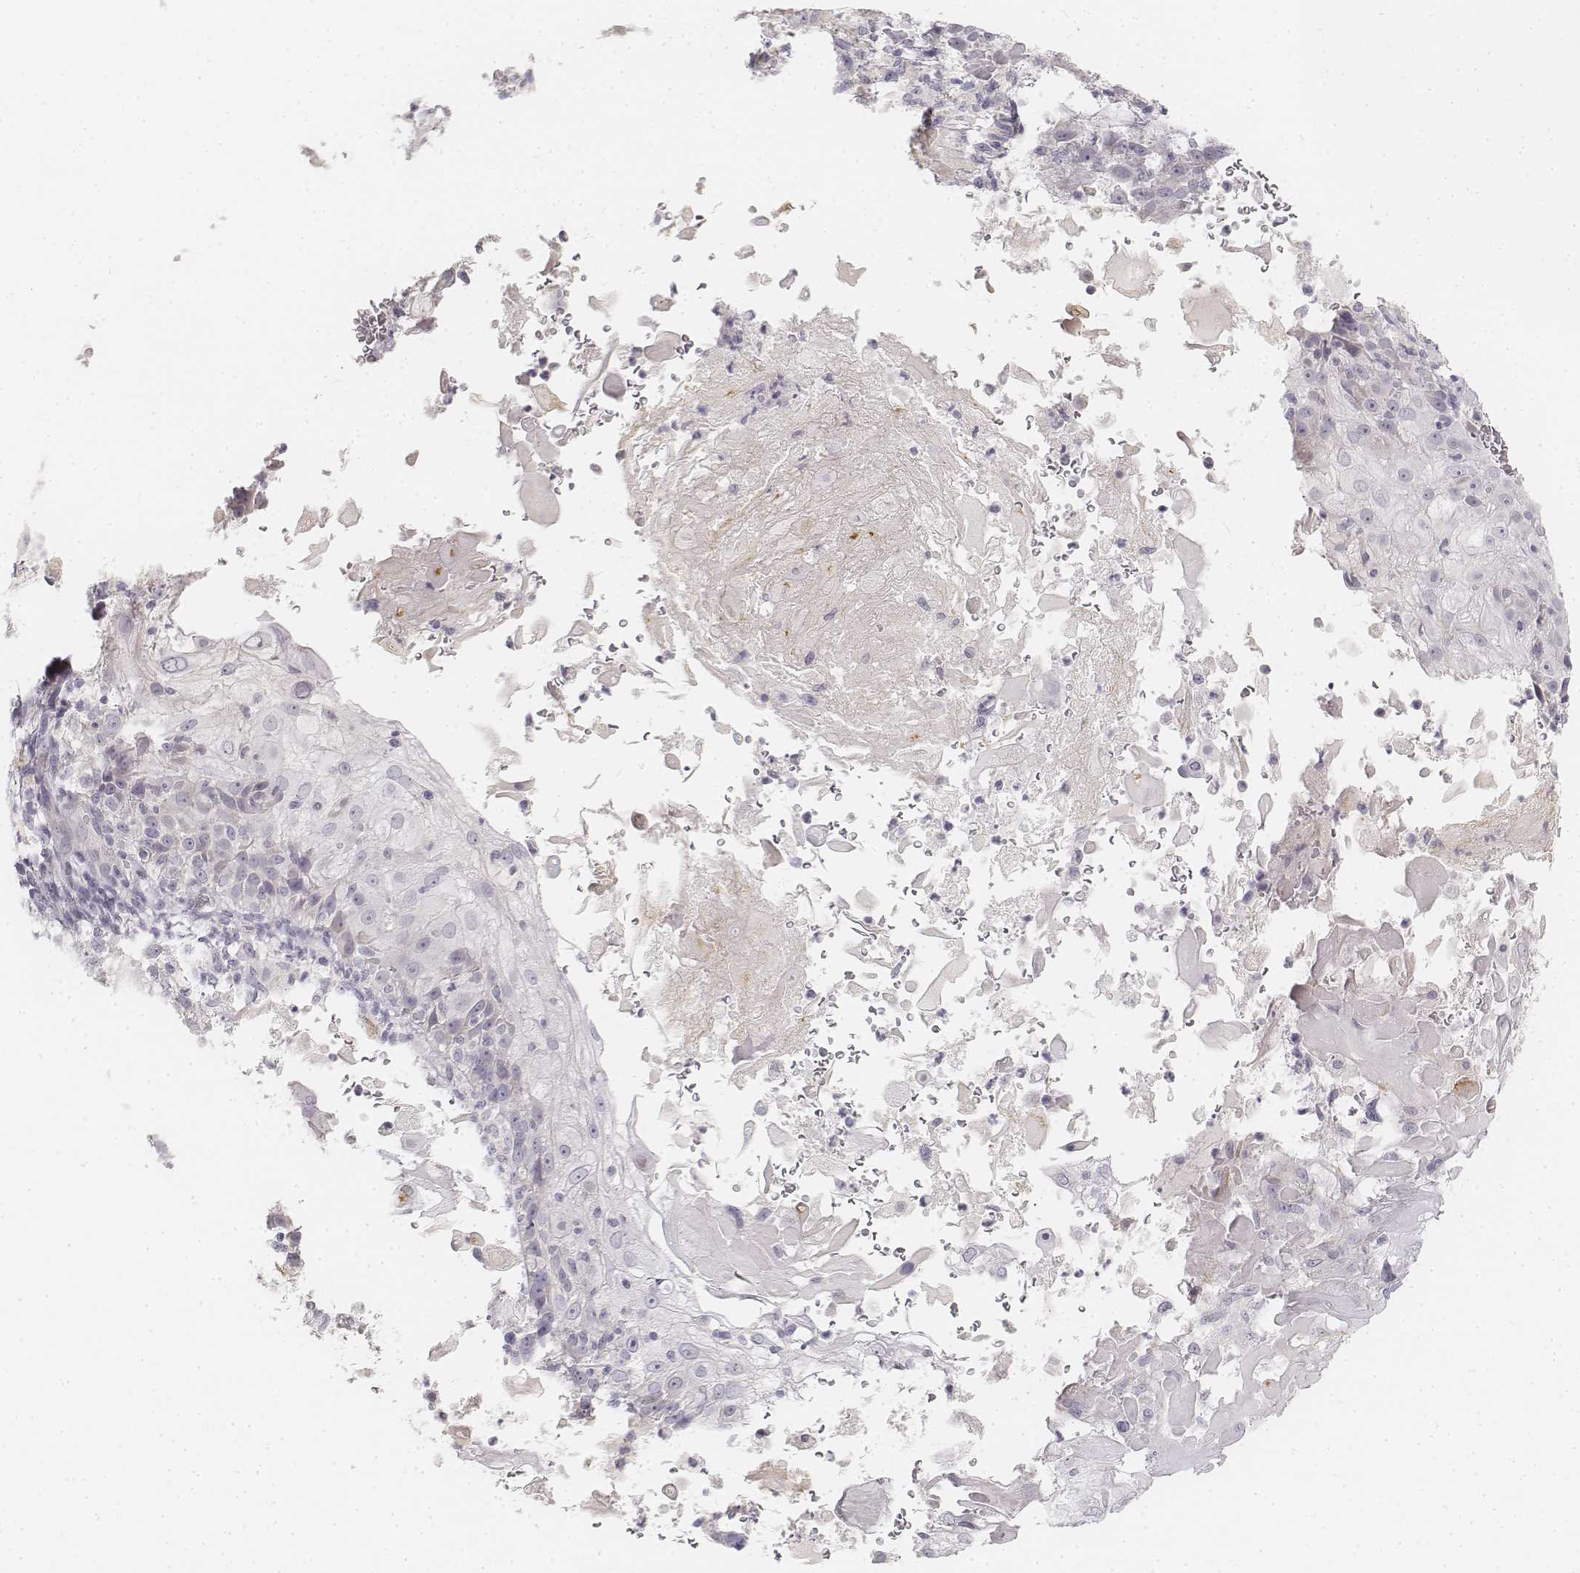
{"staining": {"intensity": "negative", "quantity": "none", "location": "none"}, "tissue": "skin cancer", "cell_type": "Tumor cells", "image_type": "cancer", "snomed": [{"axis": "morphology", "description": "Normal tissue, NOS"}, {"axis": "morphology", "description": "Squamous cell carcinoma, NOS"}, {"axis": "topography", "description": "Skin"}], "caption": "The micrograph reveals no staining of tumor cells in squamous cell carcinoma (skin).", "gene": "DSG4", "patient": {"sex": "female", "age": 83}}